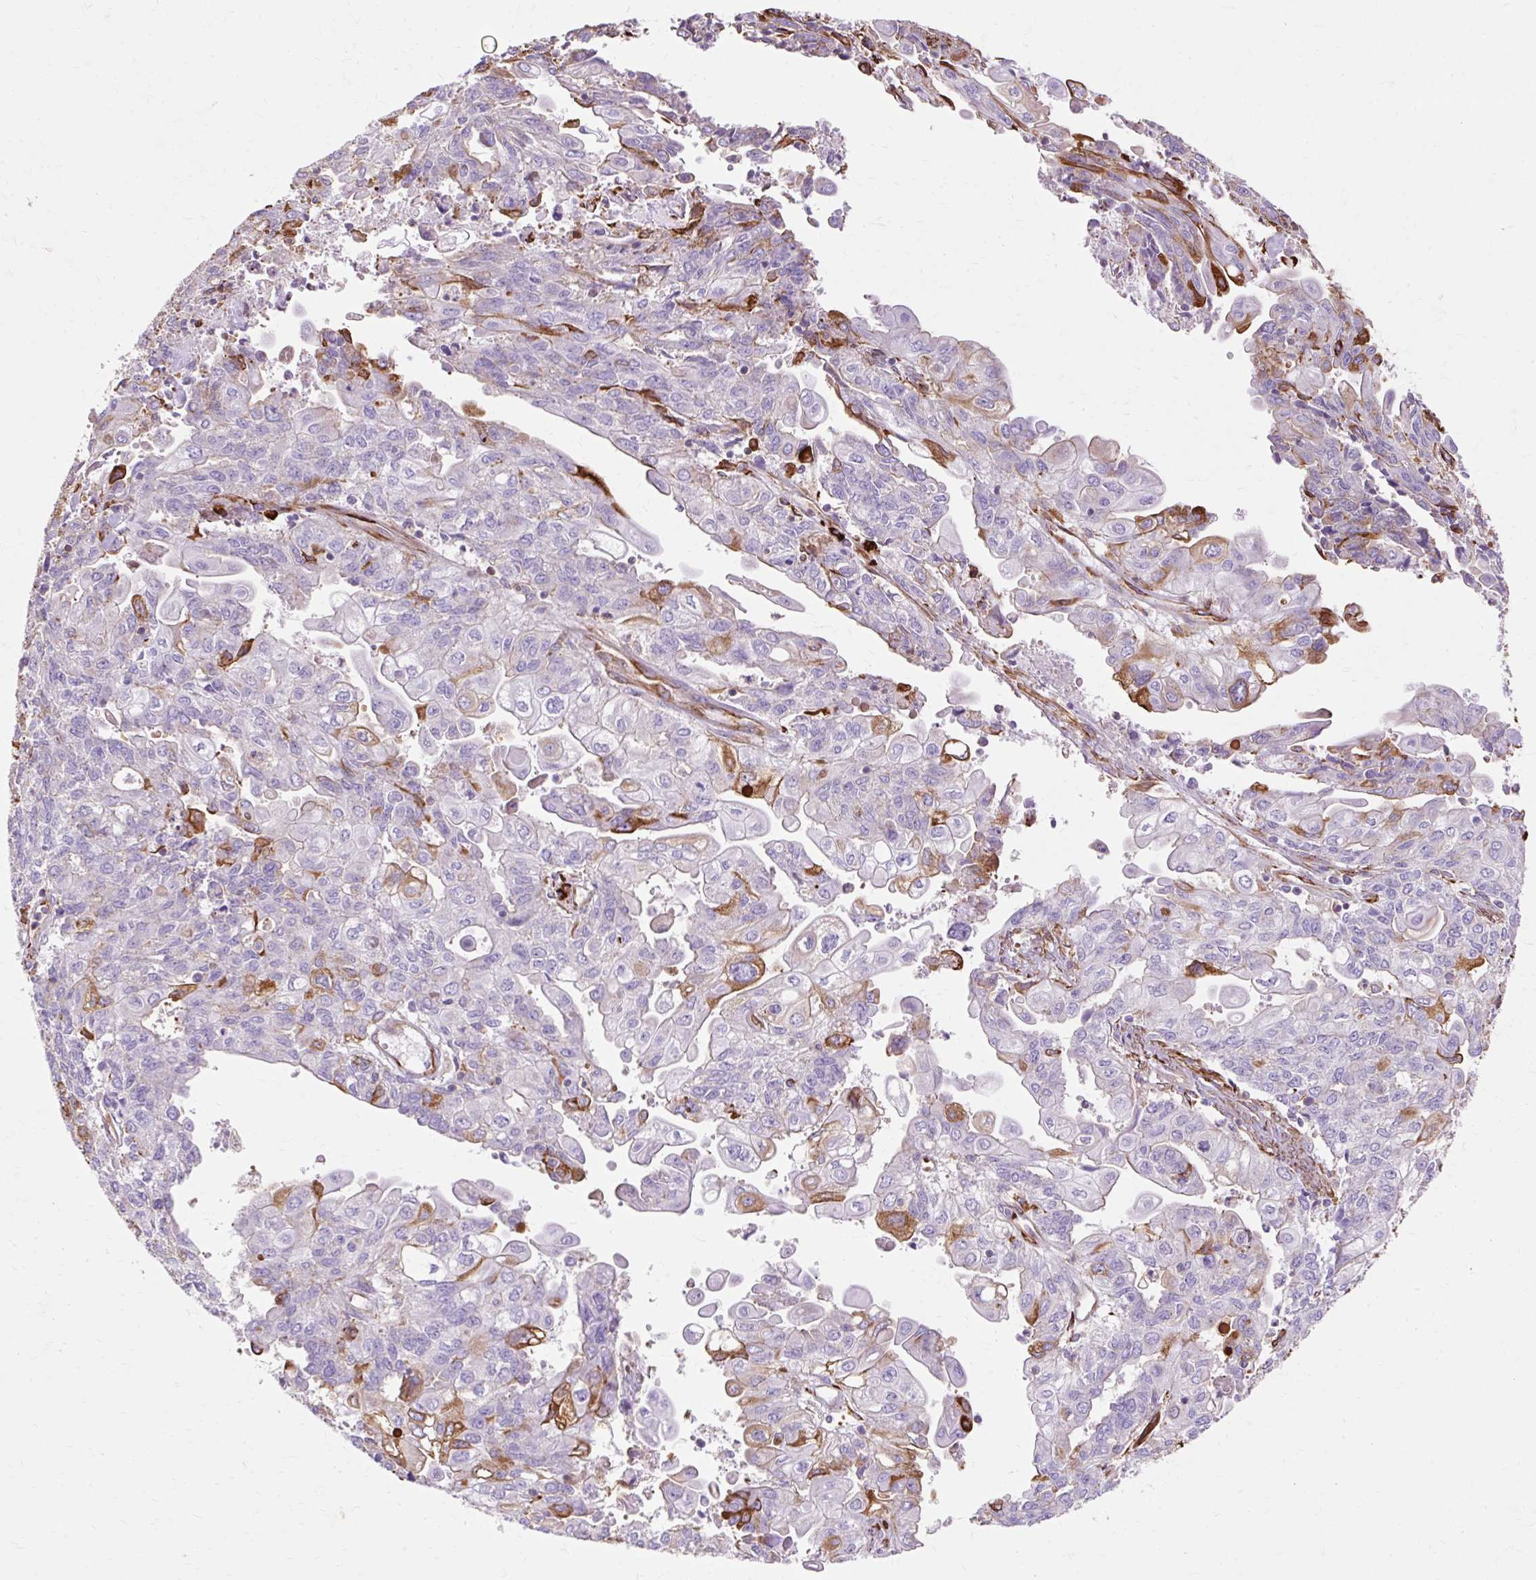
{"staining": {"intensity": "moderate", "quantity": "<25%", "location": "cytoplasmic/membranous"}, "tissue": "endometrial cancer", "cell_type": "Tumor cells", "image_type": "cancer", "snomed": [{"axis": "morphology", "description": "Adenocarcinoma, NOS"}, {"axis": "topography", "description": "Endometrium"}], "caption": "Immunohistochemistry of human adenocarcinoma (endometrial) reveals low levels of moderate cytoplasmic/membranous staining in about <25% of tumor cells. (IHC, brightfield microscopy, high magnification).", "gene": "TBC1D2B", "patient": {"sex": "female", "age": 54}}